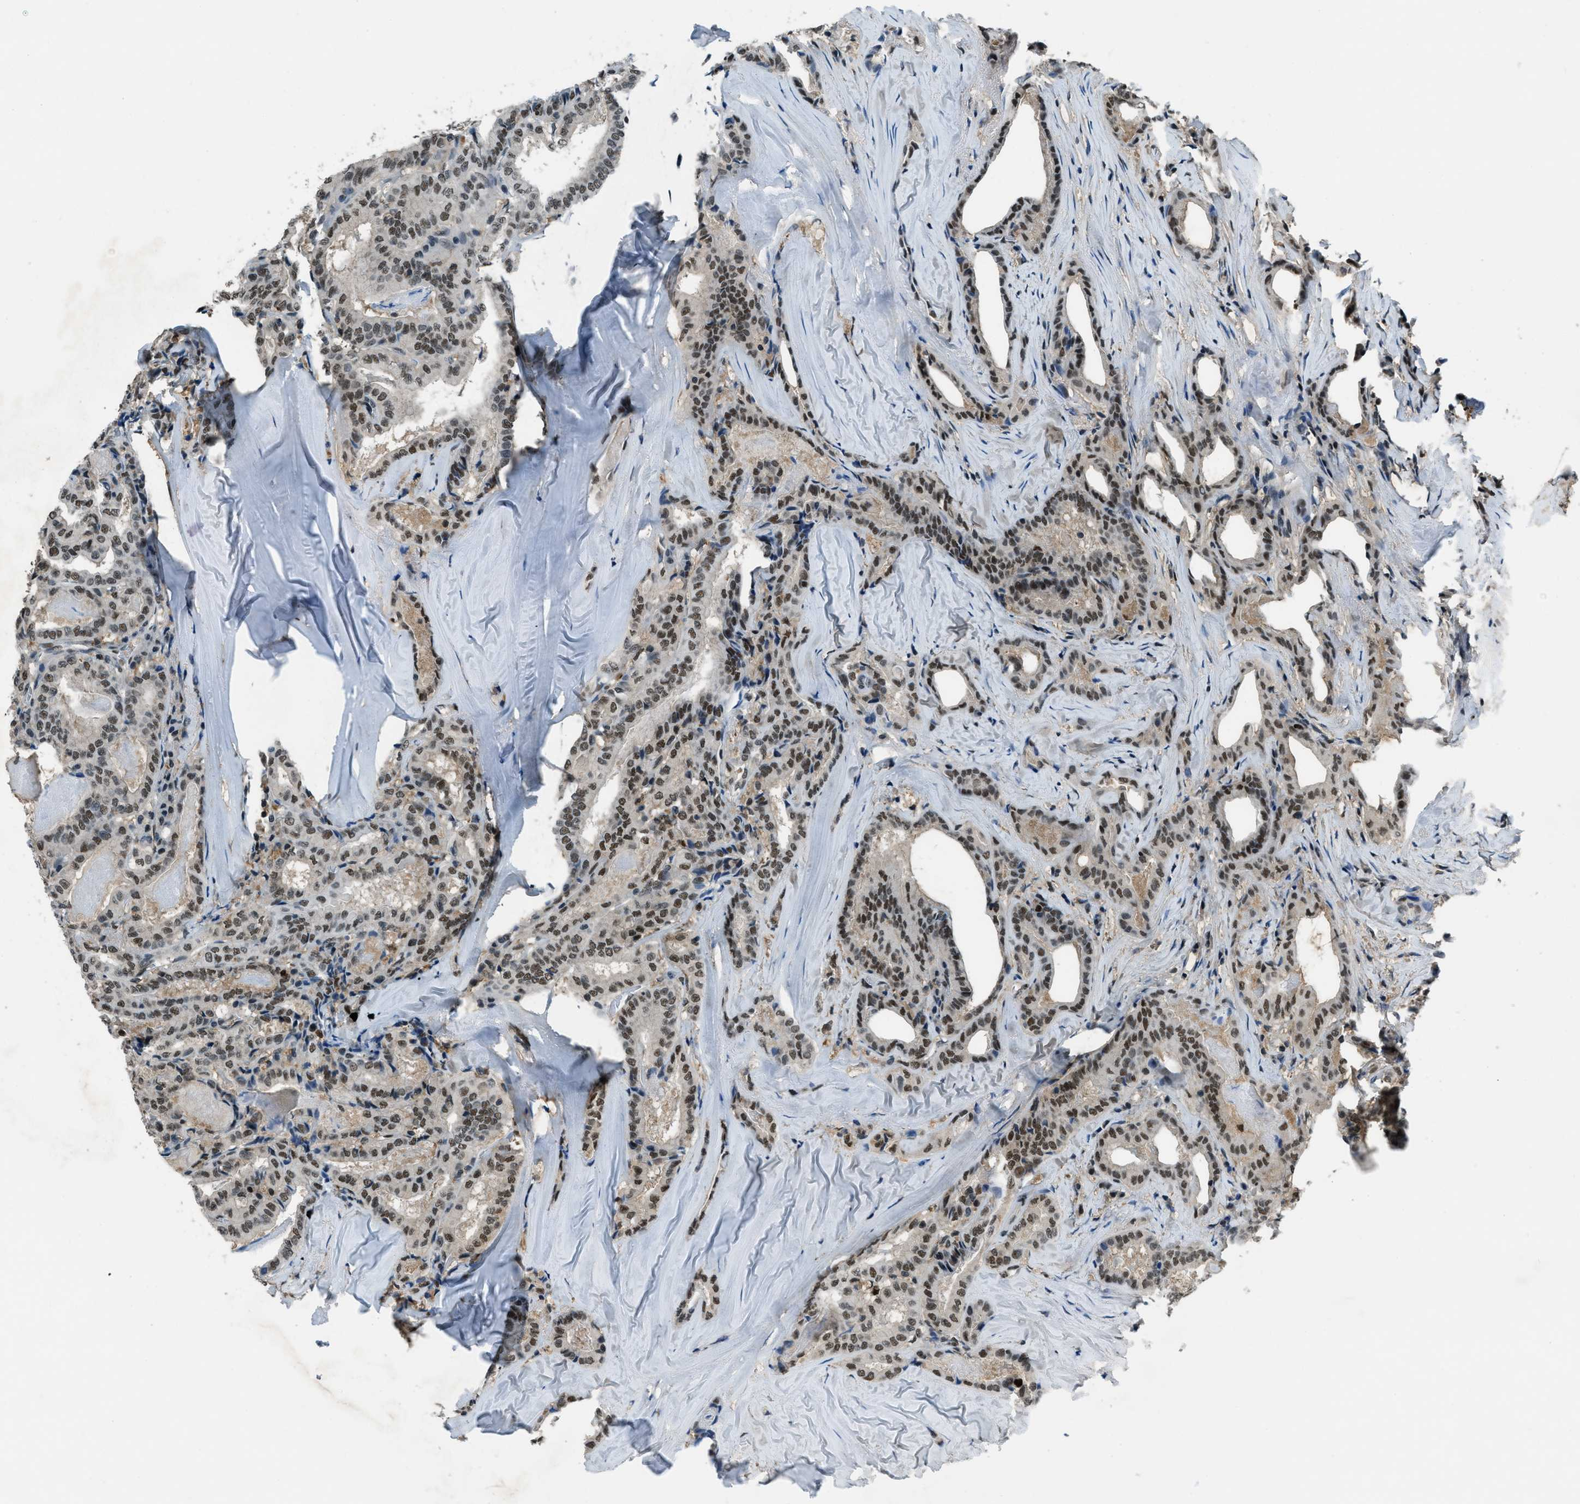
{"staining": {"intensity": "moderate", "quantity": ">75%", "location": "nuclear"}, "tissue": "thyroid cancer", "cell_type": "Tumor cells", "image_type": "cancer", "snomed": [{"axis": "morphology", "description": "Papillary adenocarcinoma, NOS"}, {"axis": "topography", "description": "Thyroid gland"}], "caption": "A medium amount of moderate nuclear staining is identified in approximately >75% of tumor cells in thyroid cancer tissue.", "gene": "OGFR", "patient": {"sex": "female", "age": 42}}